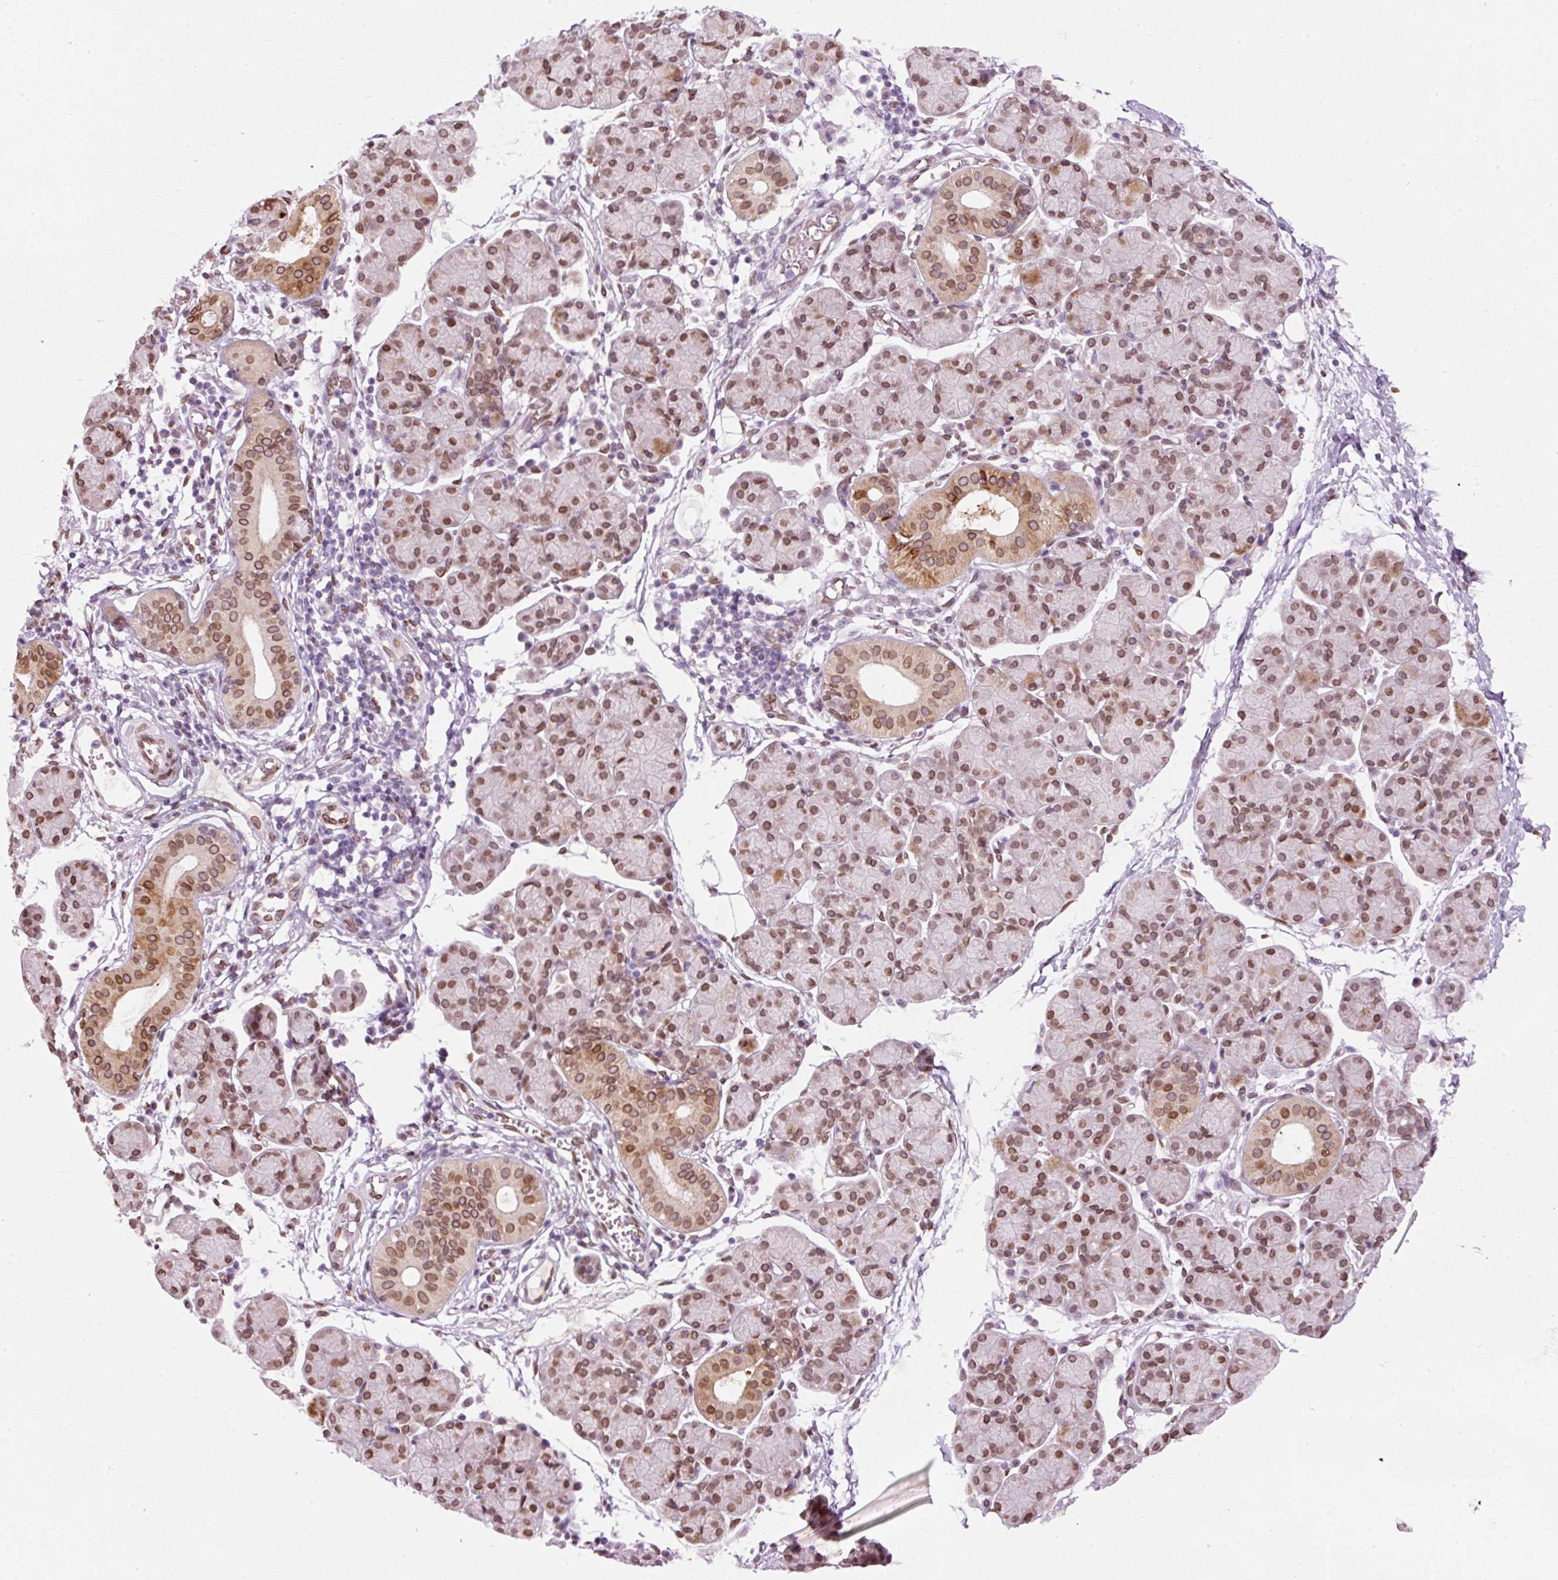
{"staining": {"intensity": "moderate", "quantity": ">75%", "location": "cytoplasmic/membranous,nuclear"}, "tissue": "salivary gland", "cell_type": "Glandular cells", "image_type": "normal", "snomed": [{"axis": "morphology", "description": "Normal tissue, NOS"}, {"axis": "morphology", "description": "Inflammation, NOS"}, {"axis": "topography", "description": "Lymph node"}, {"axis": "topography", "description": "Salivary gland"}], "caption": "Immunohistochemical staining of normal salivary gland exhibits >75% levels of moderate cytoplasmic/membranous,nuclear protein expression in approximately >75% of glandular cells. The protein is shown in brown color, while the nuclei are stained blue.", "gene": "ZNF224", "patient": {"sex": "male", "age": 3}}